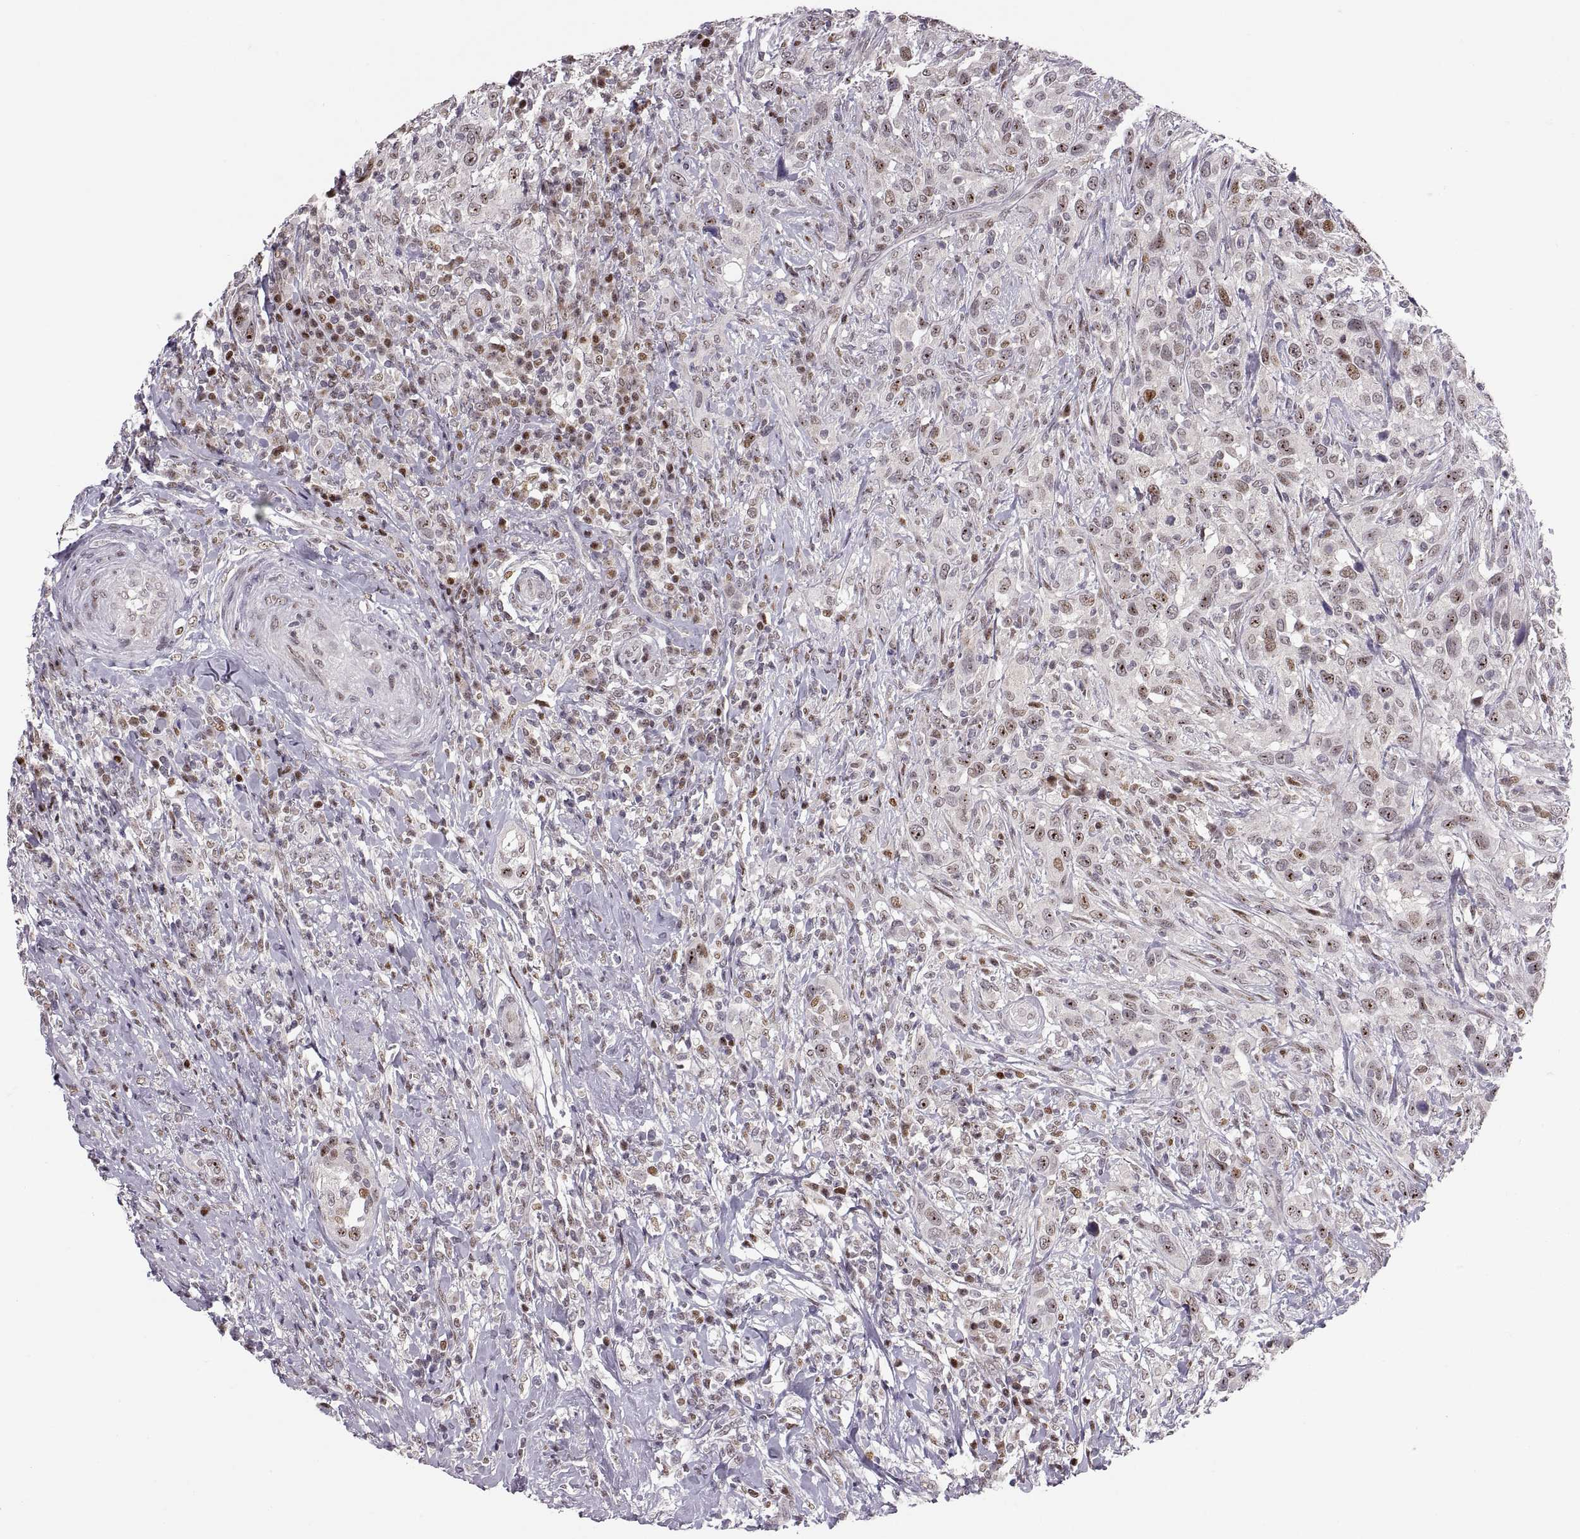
{"staining": {"intensity": "moderate", "quantity": "25%-75%", "location": "nuclear"}, "tissue": "urothelial cancer", "cell_type": "Tumor cells", "image_type": "cancer", "snomed": [{"axis": "morphology", "description": "Urothelial carcinoma, NOS"}, {"axis": "morphology", "description": "Urothelial carcinoma, High grade"}, {"axis": "topography", "description": "Urinary bladder"}], "caption": "Immunohistochemical staining of urothelial cancer displays moderate nuclear protein expression in approximately 25%-75% of tumor cells.", "gene": "SNAI1", "patient": {"sex": "female", "age": 64}}